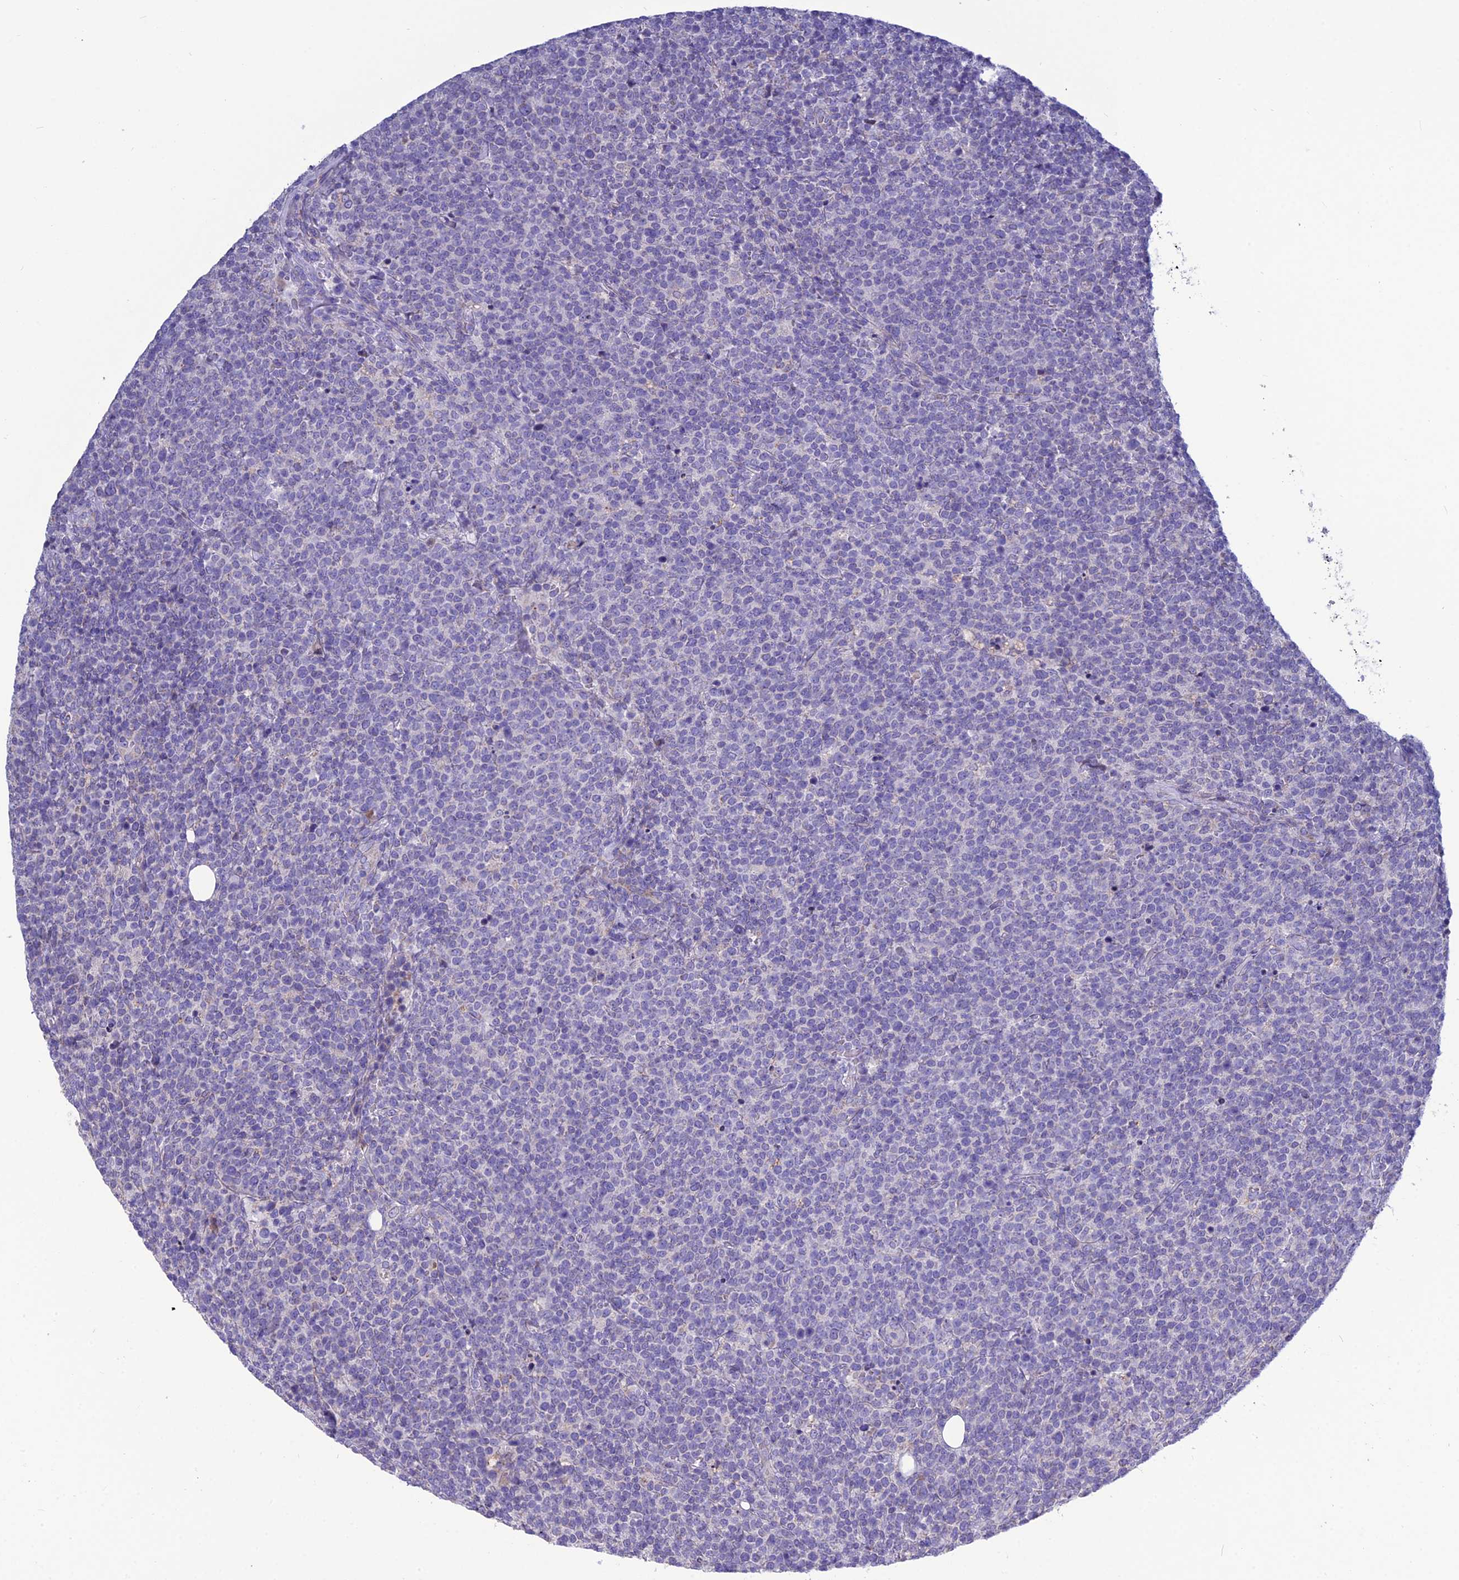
{"staining": {"intensity": "negative", "quantity": "none", "location": "none"}, "tissue": "lymphoma", "cell_type": "Tumor cells", "image_type": "cancer", "snomed": [{"axis": "morphology", "description": "Malignant lymphoma, non-Hodgkin's type, High grade"}, {"axis": "topography", "description": "Lymph node"}], "caption": "There is no significant staining in tumor cells of malignant lymphoma, non-Hodgkin's type (high-grade).", "gene": "BHMT2", "patient": {"sex": "male", "age": 61}}